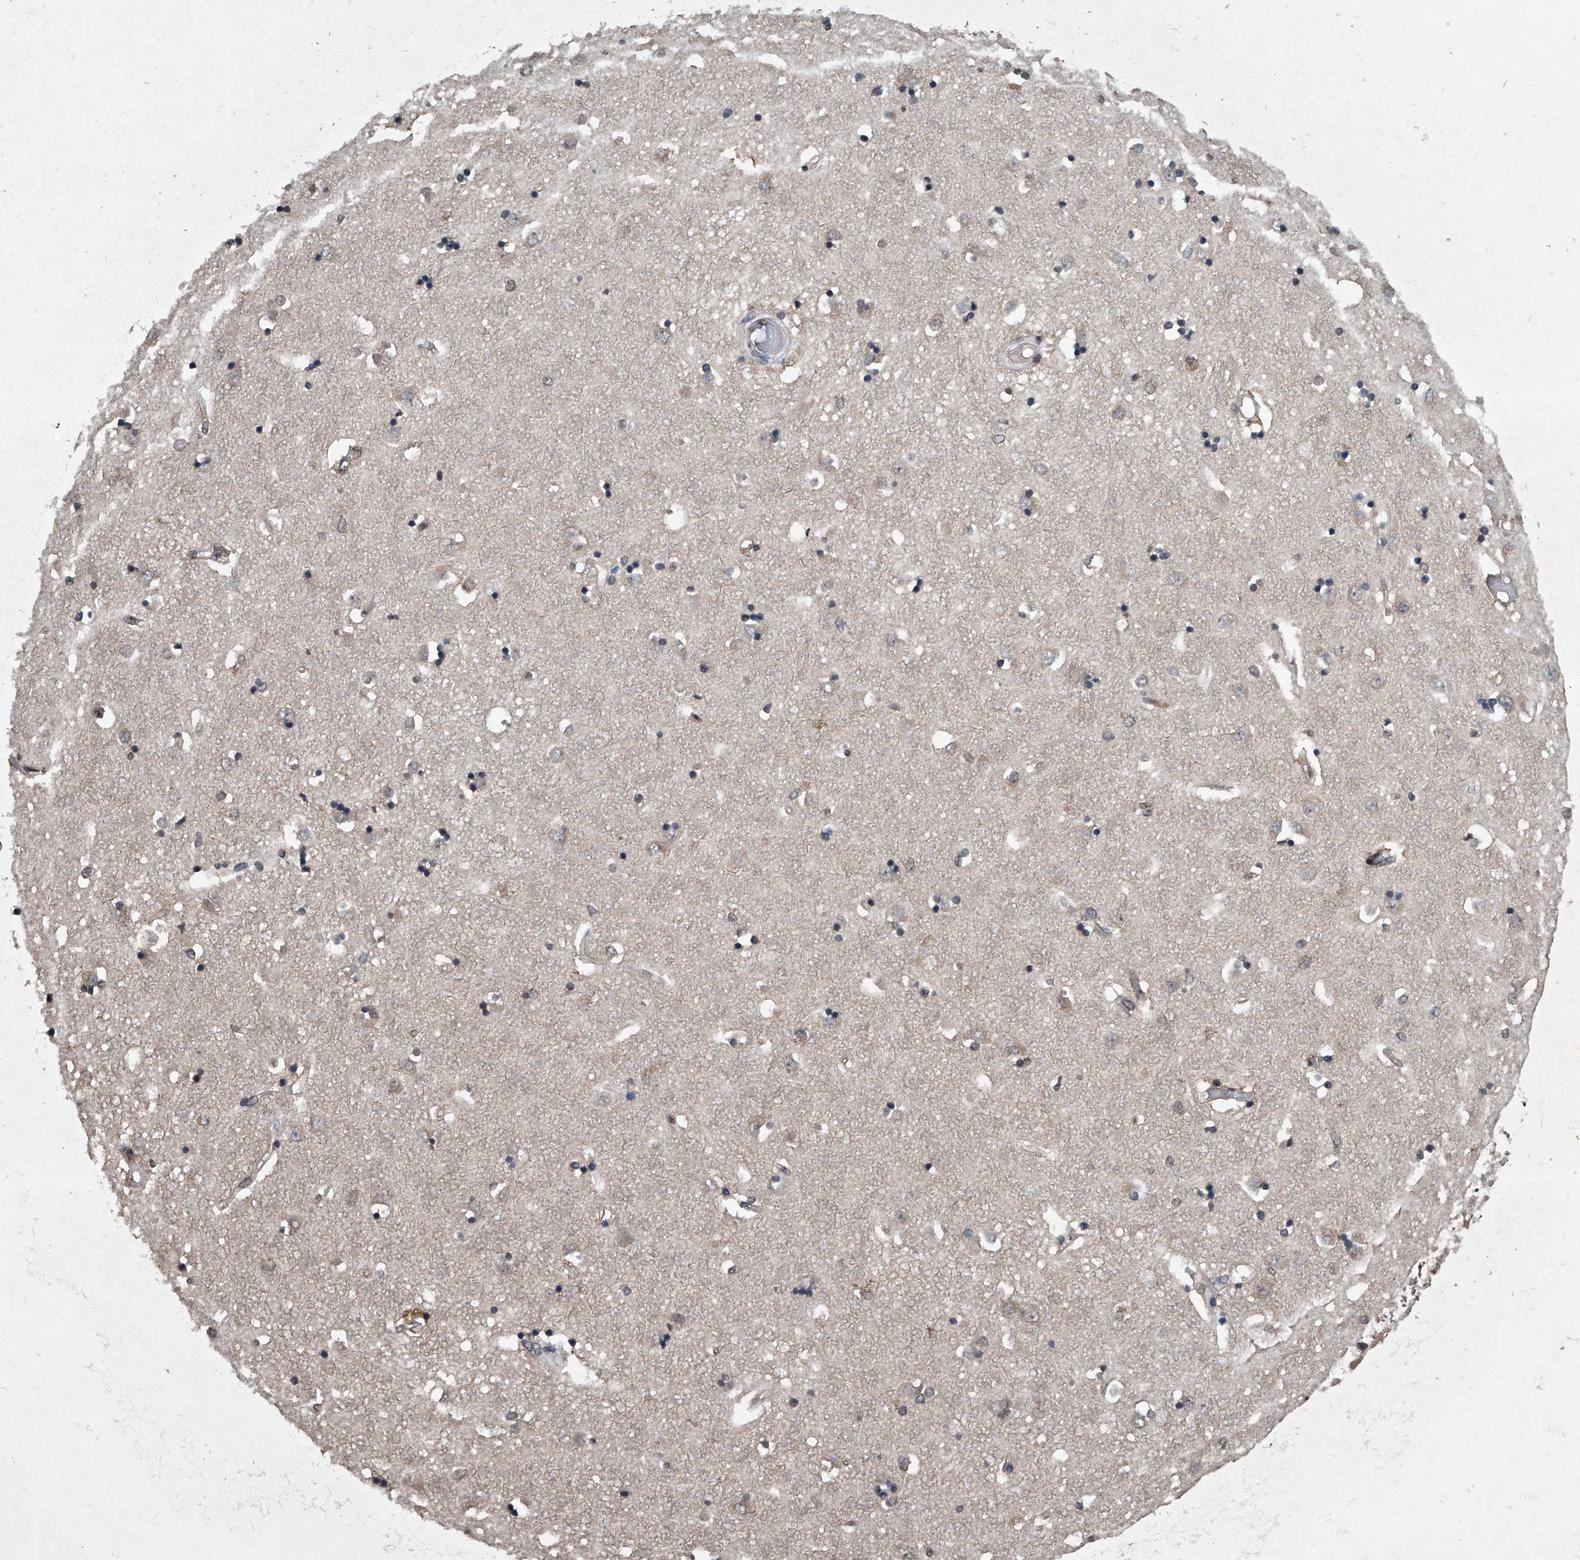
{"staining": {"intensity": "moderate", "quantity": "<25%", "location": "nuclear"}, "tissue": "caudate", "cell_type": "Glial cells", "image_type": "normal", "snomed": [{"axis": "morphology", "description": "Normal tissue, NOS"}, {"axis": "topography", "description": "Lateral ventricle wall"}], "caption": "IHC image of normal human caudate stained for a protein (brown), which displays low levels of moderate nuclear staining in approximately <25% of glial cells.", "gene": "TSNAX", "patient": {"sex": "male", "age": 45}}